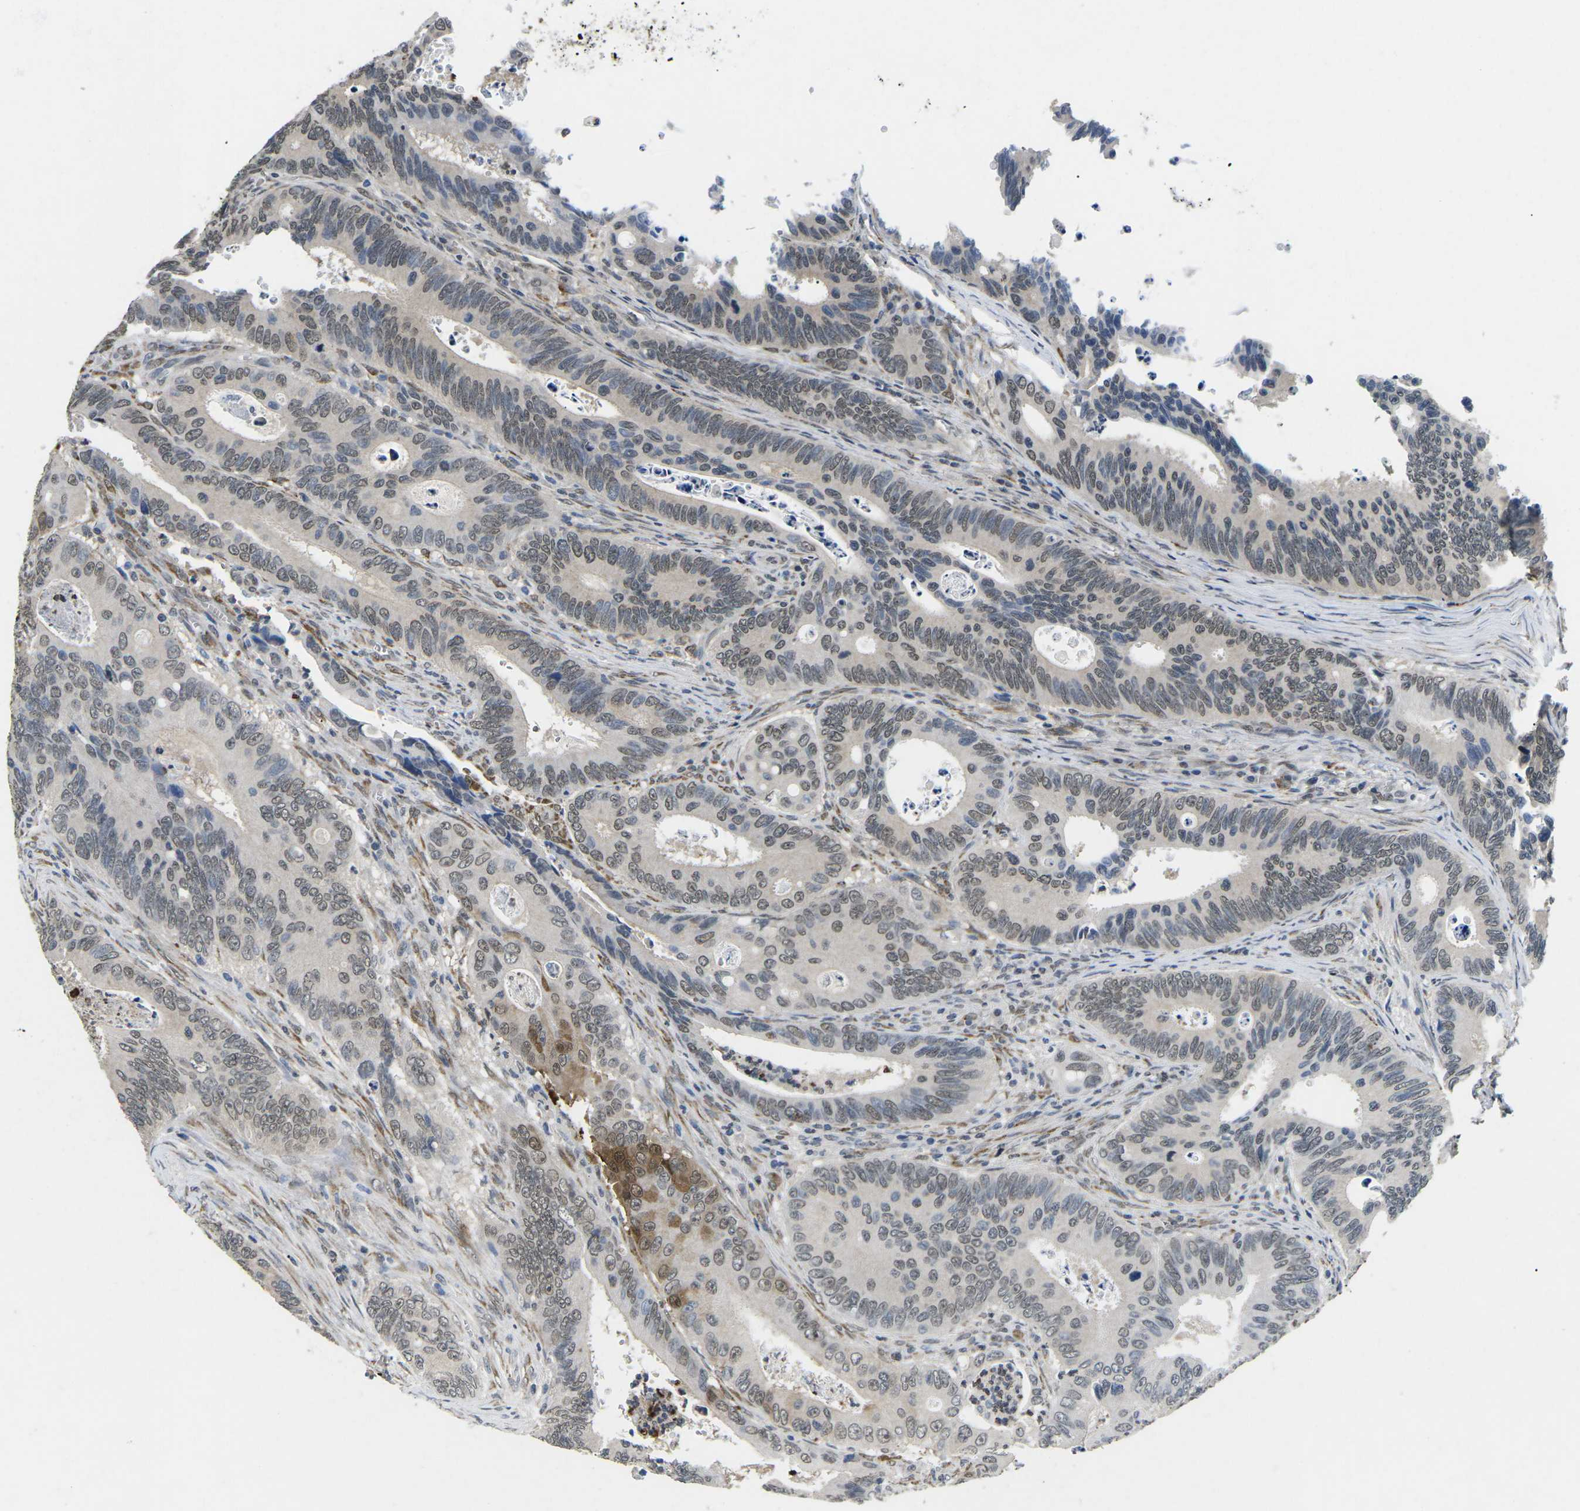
{"staining": {"intensity": "moderate", "quantity": "<25%", "location": "cytoplasmic/membranous,nuclear"}, "tissue": "colorectal cancer", "cell_type": "Tumor cells", "image_type": "cancer", "snomed": [{"axis": "morphology", "description": "Inflammation, NOS"}, {"axis": "morphology", "description": "Adenocarcinoma, NOS"}, {"axis": "topography", "description": "Colon"}], "caption": "This is an image of immunohistochemistry (IHC) staining of colorectal cancer (adenocarcinoma), which shows moderate expression in the cytoplasmic/membranous and nuclear of tumor cells.", "gene": "SCNN1B", "patient": {"sex": "male", "age": 72}}